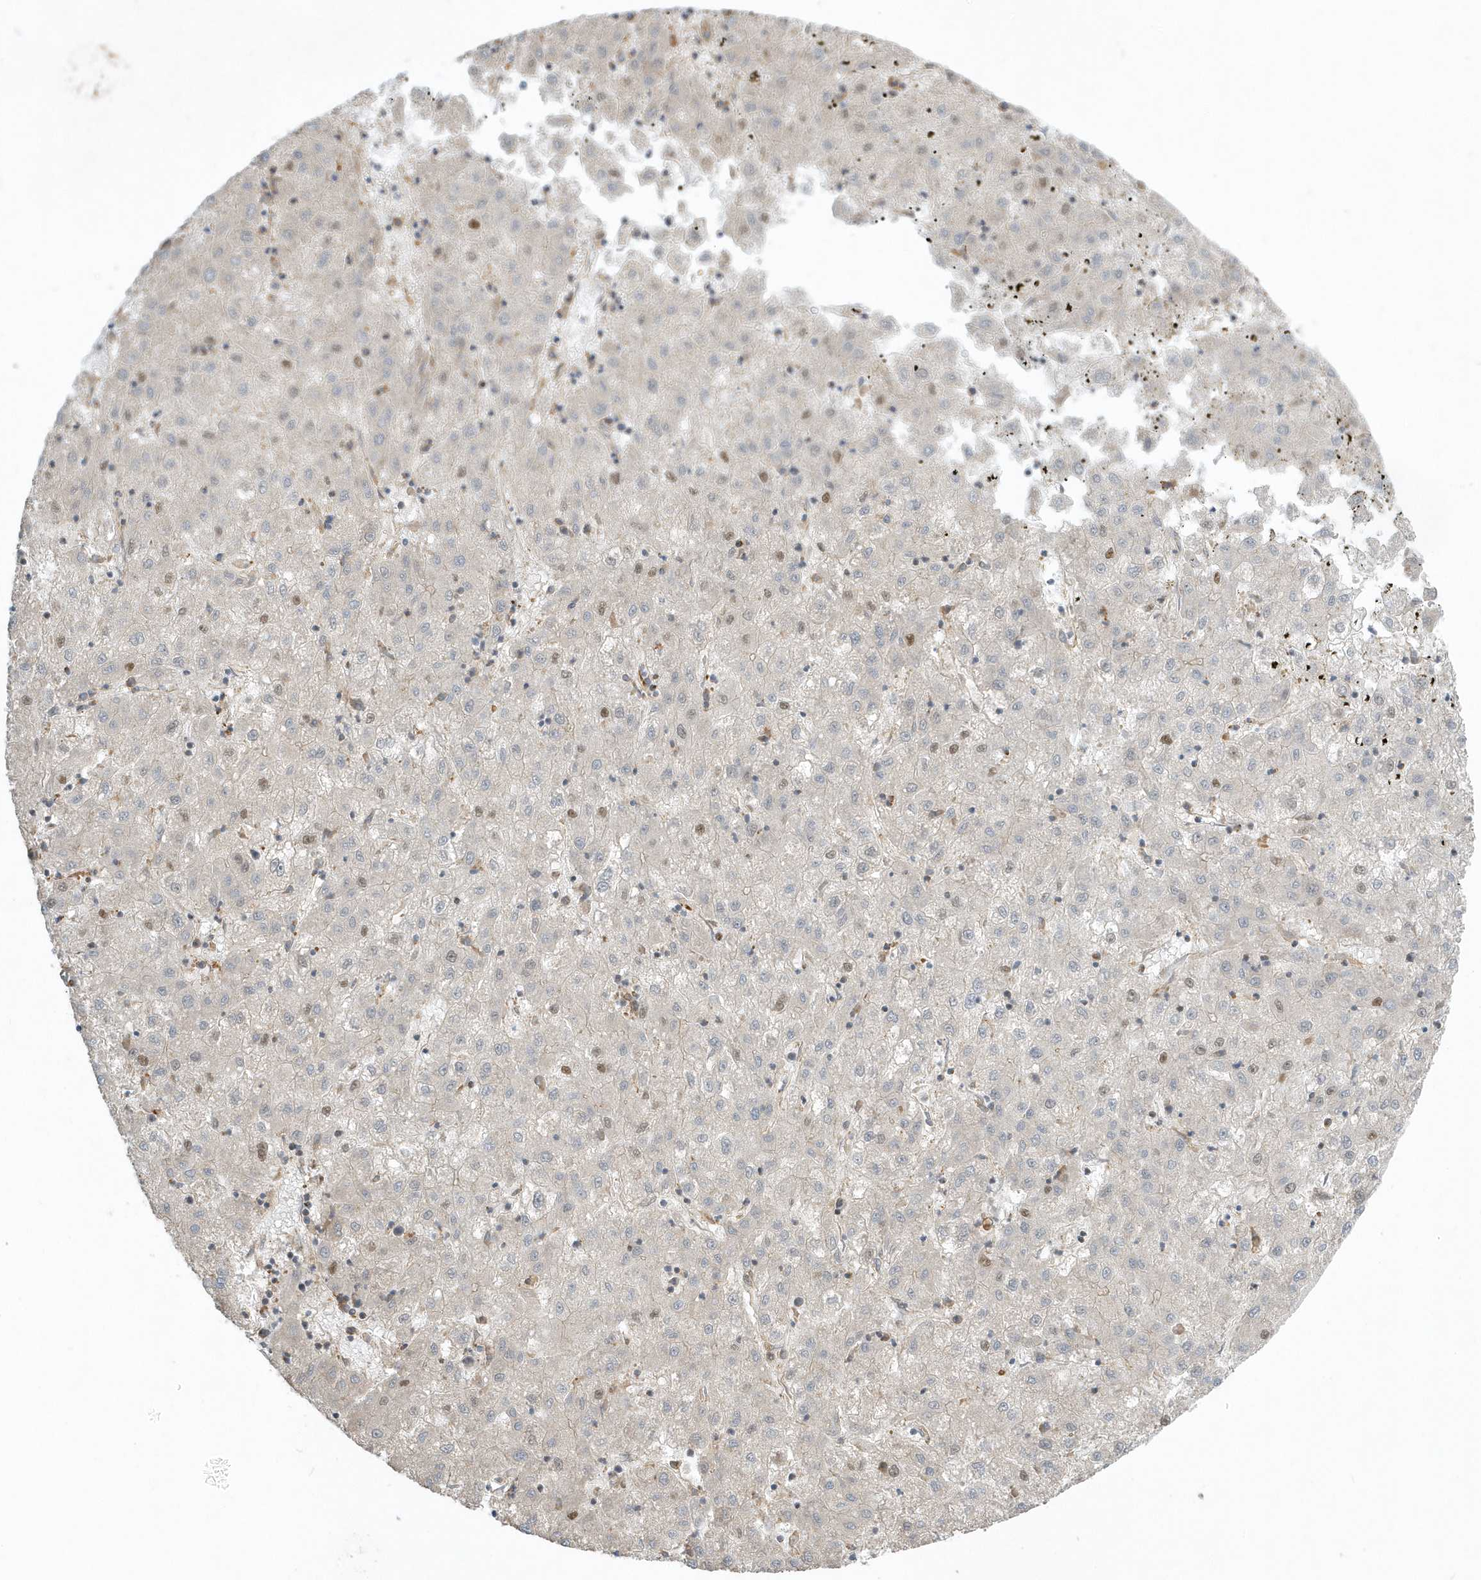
{"staining": {"intensity": "negative", "quantity": "none", "location": "none"}, "tissue": "liver cancer", "cell_type": "Tumor cells", "image_type": "cancer", "snomed": [{"axis": "morphology", "description": "Carcinoma, Hepatocellular, NOS"}, {"axis": "topography", "description": "Liver"}], "caption": "High magnification brightfield microscopy of hepatocellular carcinoma (liver) stained with DAB (brown) and counterstained with hematoxylin (blue): tumor cells show no significant positivity. Nuclei are stained in blue.", "gene": "ZBTB8A", "patient": {"sex": "male", "age": 72}}